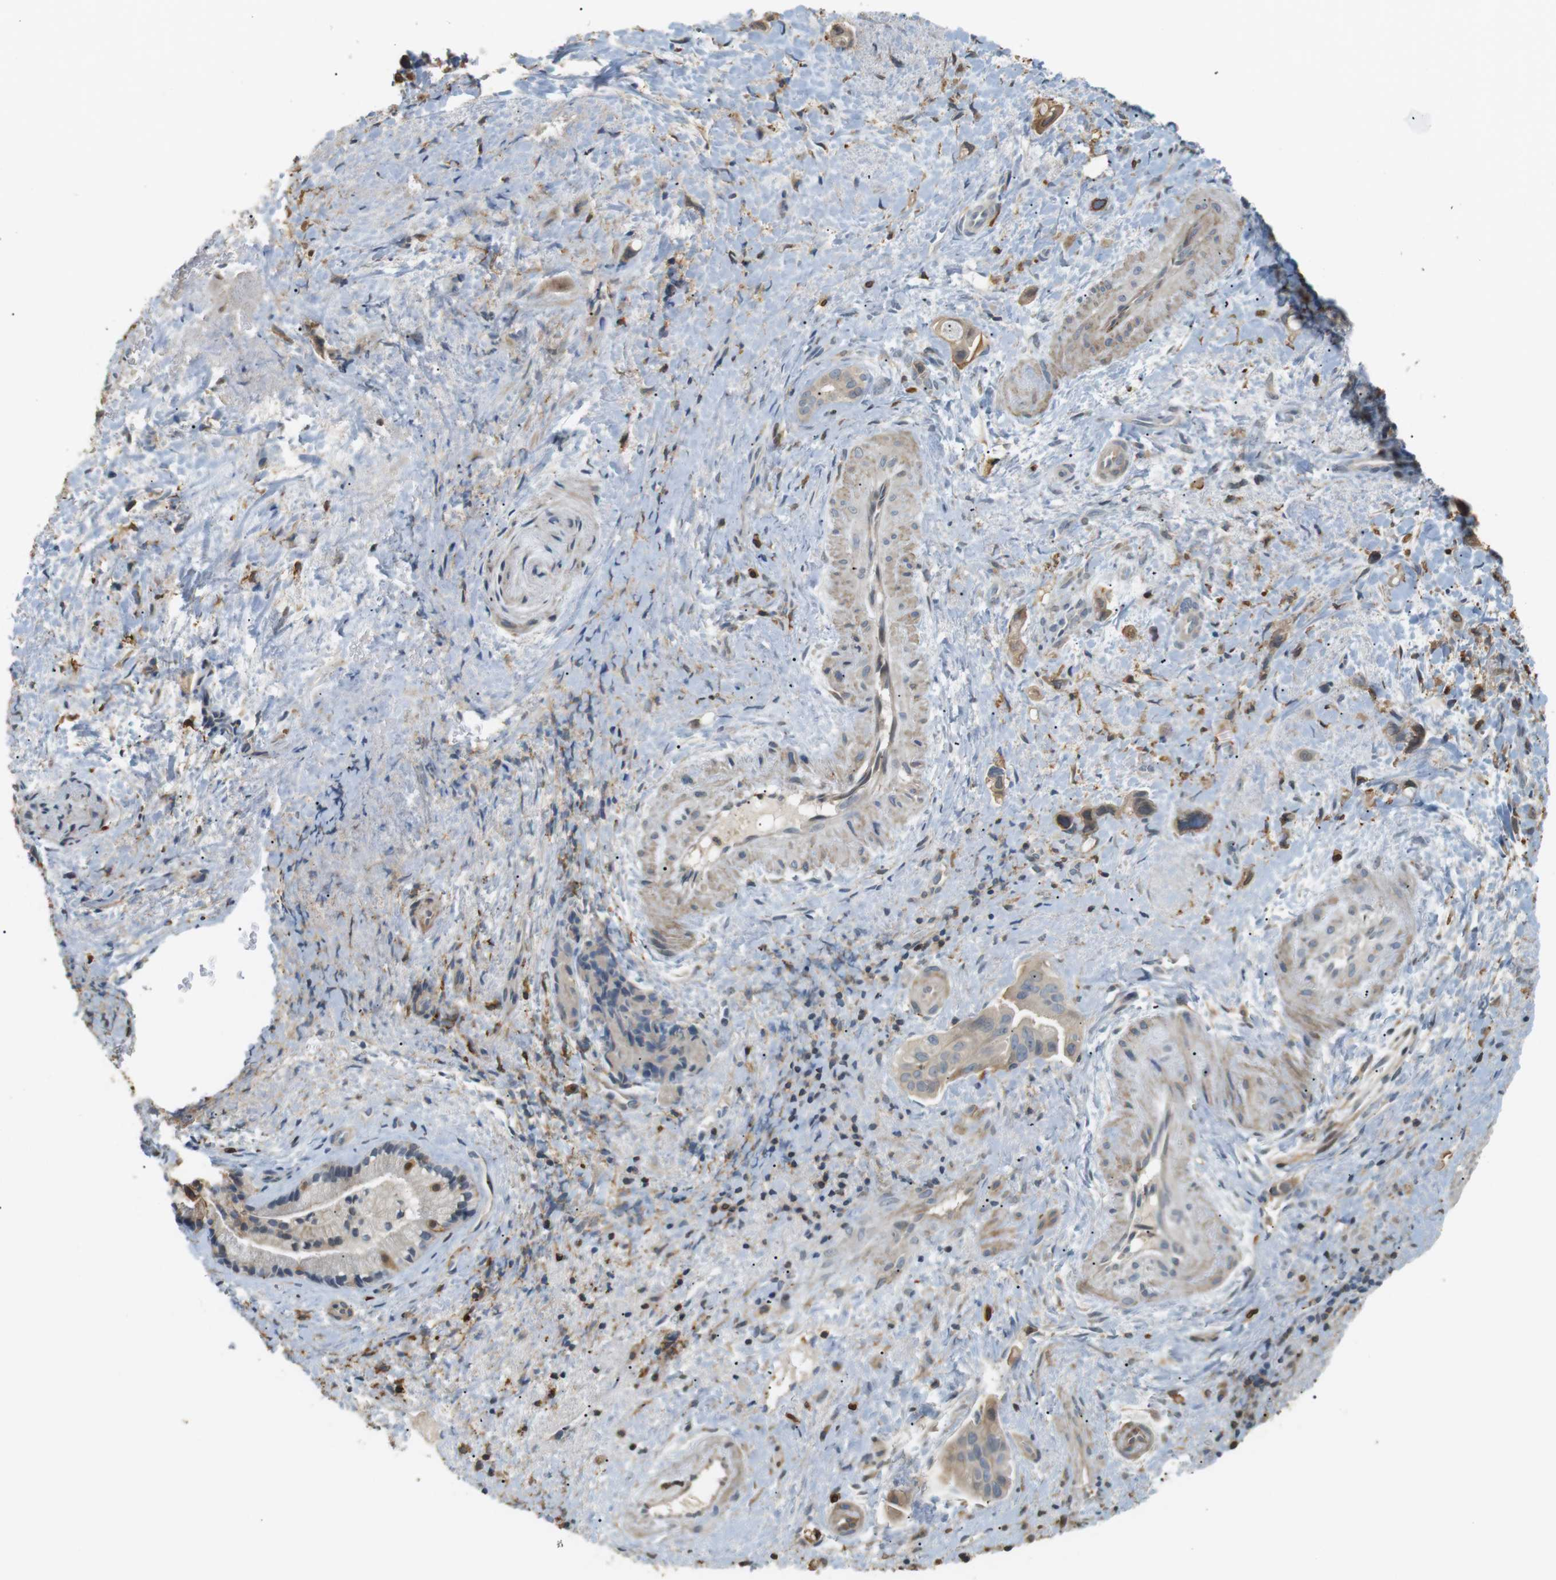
{"staining": {"intensity": "weak", "quantity": ">75%", "location": "cytoplasmic/membranous"}, "tissue": "liver cancer", "cell_type": "Tumor cells", "image_type": "cancer", "snomed": [{"axis": "morphology", "description": "Cholangiocarcinoma"}, {"axis": "topography", "description": "Liver"}], "caption": "Liver cancer (cholangiocarcinoma) stained for a protein (brown) shows weak cytoplasmic/membranous positive positivity in about >75% of tumor cells.", "gene": "P2RY1", "patient": {"sex": "female", "age": 65}}